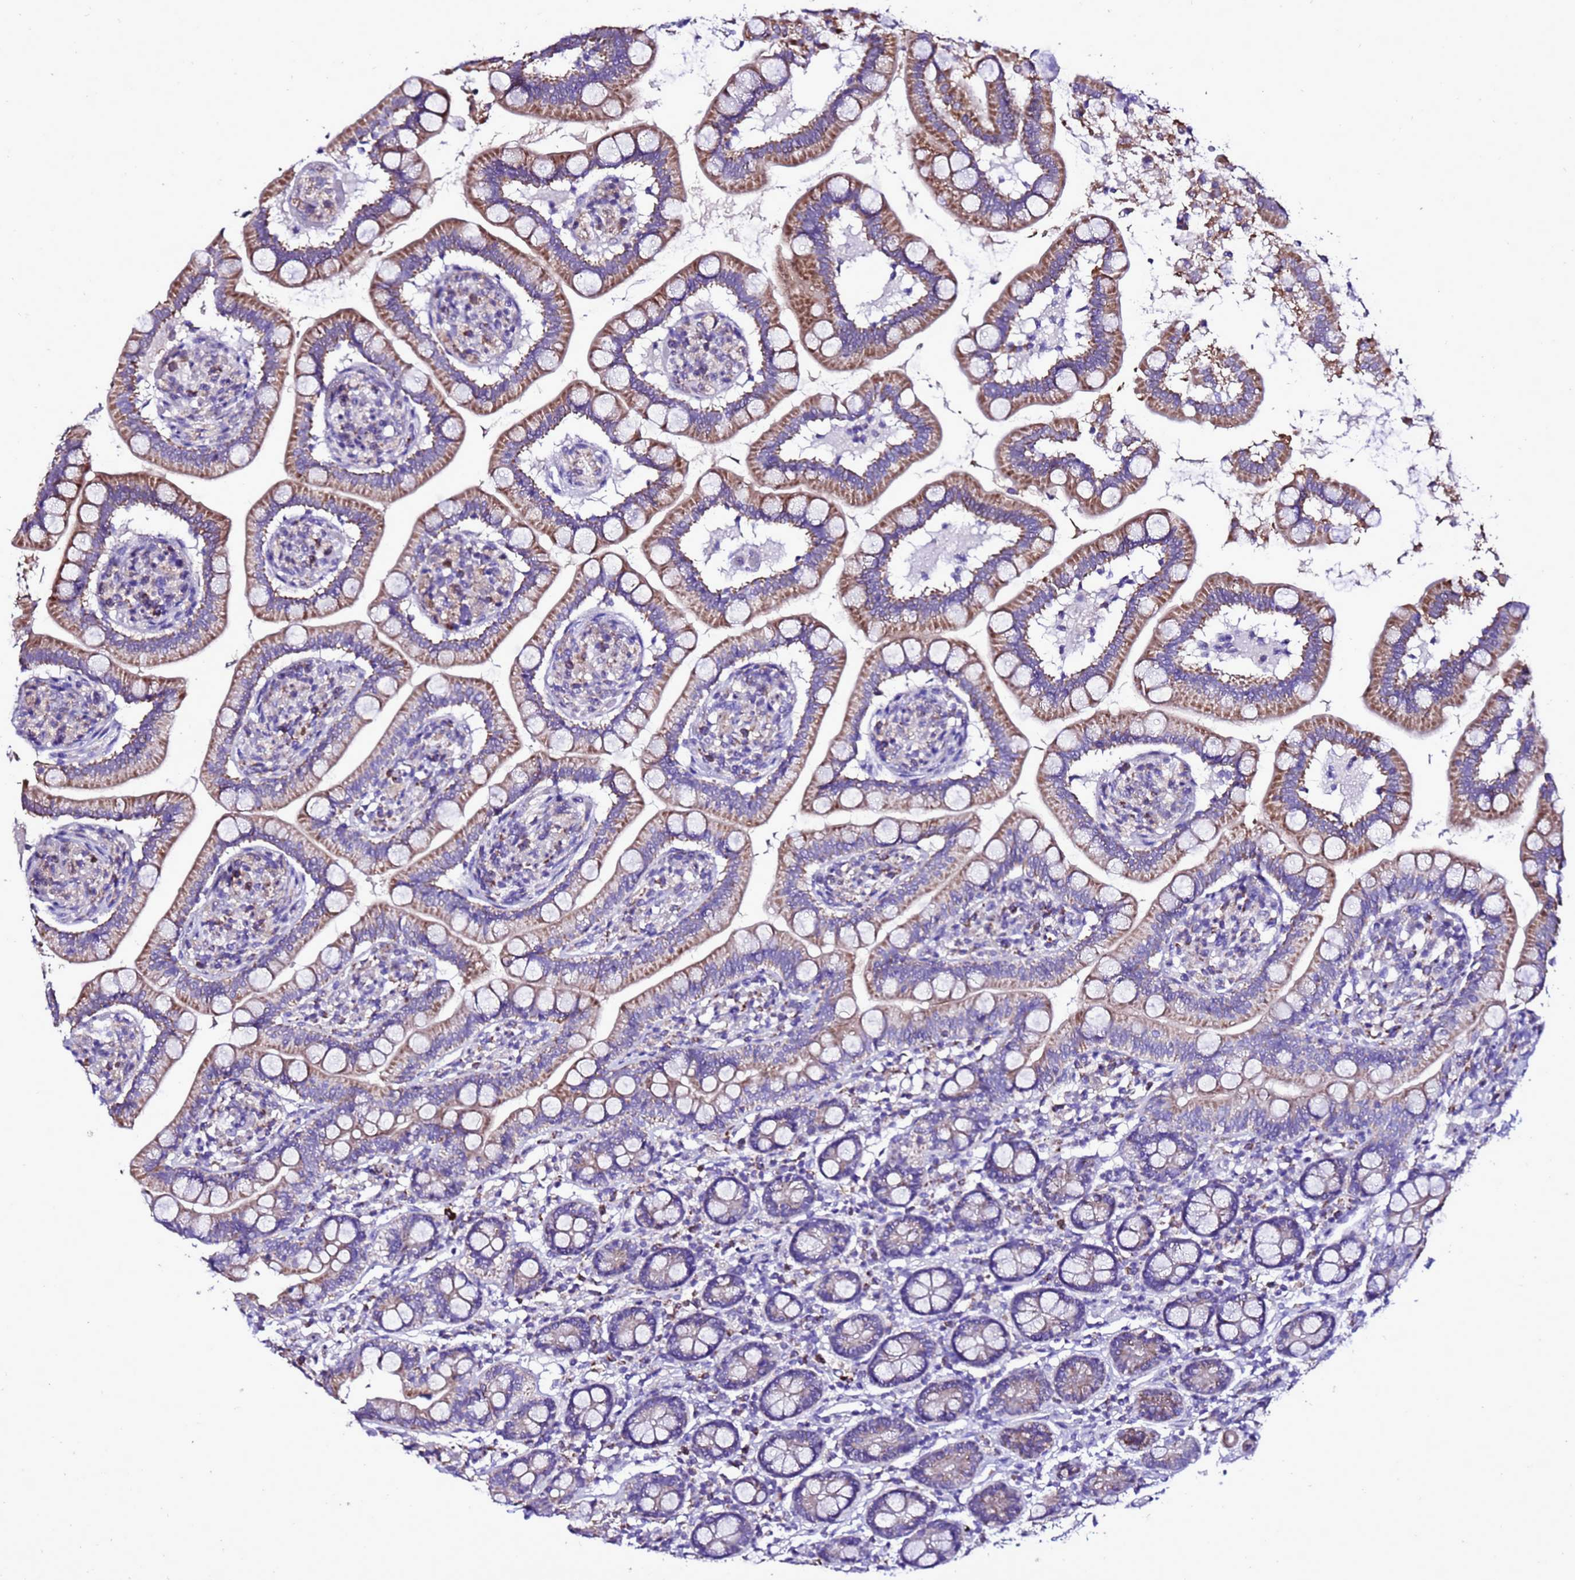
{"staining": {"intensity": "moderate", "quantity": ">75%", "location": "cytoplasmic/membranous"}, "tissue": "small intestine", "cell_type": "Glandular cells", "image_type": "normal", "snomed": [{"axis": "morphology", "description": "Normal tissue, NOS"}, {"axis": "topography", "description": "Small intestine"}], "caption": "High-power microscopy captured an immunohistochemistry photomicrograph of normal small intestine, revealing moderate cytoplasmic/membranous expression in approximately >75% of glandular cells.", "gene": "DPH6", "patient": {"sex": "female", "age": 64}}